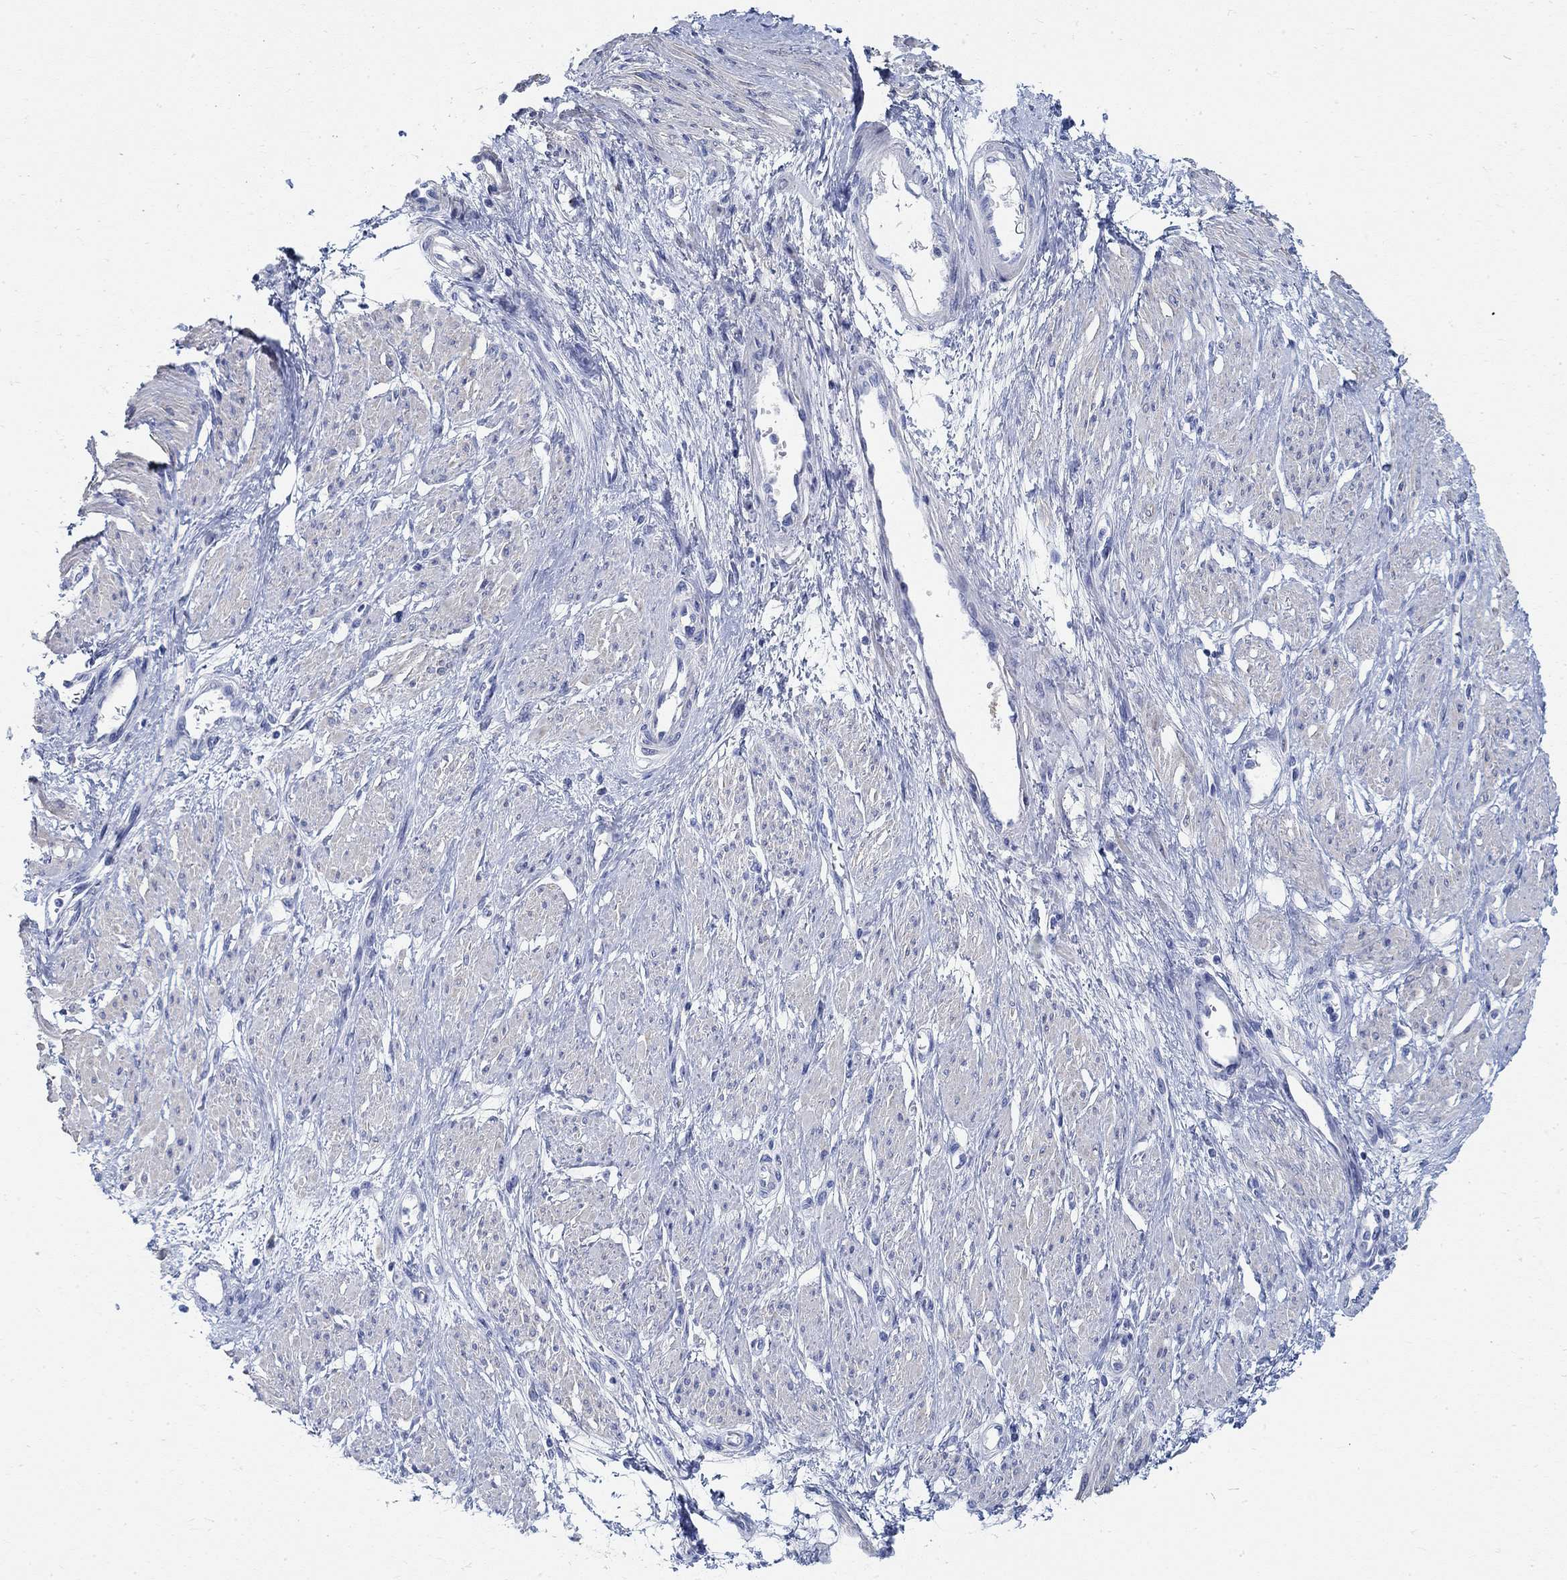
{"staining": {"intensity": "negative", "quantity": "none", "location": "none"}, "tissue": "smooth muscle", "cell_type": "Smooth muscle cells", "image_type": "normal", "snomed": [{"axis": "morphology", "description": "Normal tissue, NOS"}, {"axis": "topography", "description": "Smooth muscle"}, {"axis": "topography", "description": "Uterus"}], "caption": "Immunohistochemical staining of benign human smooth muscle shows no significant positivity in smooth muscle cells.", "gene": "RBM20", "patient": {"sex": "female", "age": 39}}